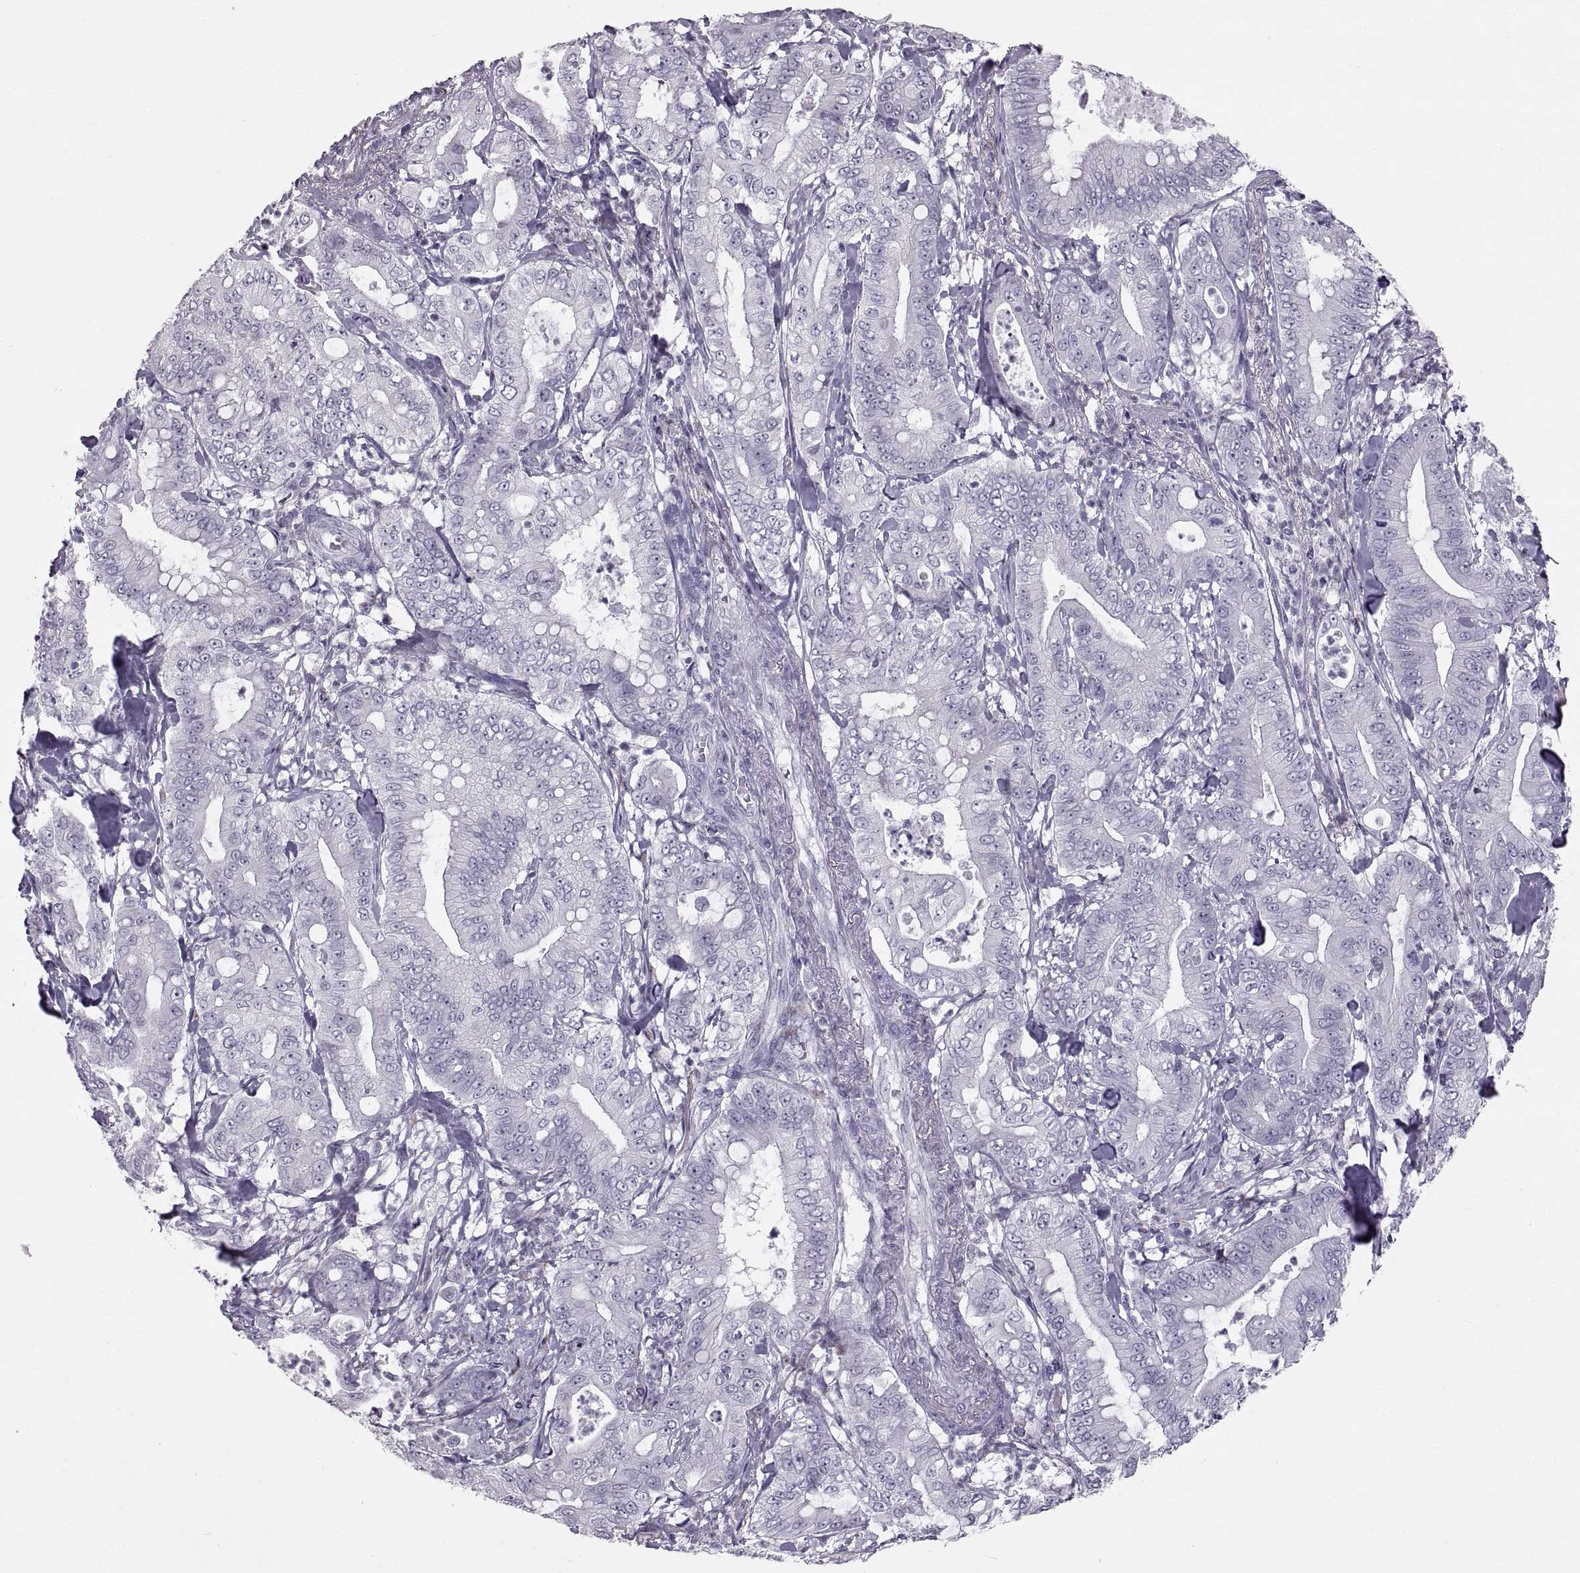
{"staining": {"intensity": "negative", "quantity": "none", "location": "none"}, "tissue": "pancreatic cancer", "cell_type": "Tumor cells", "image_type": "cancer", "snomed": [{"axis": "morphology", "description": "Adenocarcinoma, NOS"}, {"axis": "topography", "description": "Pancreas"}], "caption": "Immunohistochemistry photomicrograph of adenocarcinoma (pancreatic) stained for a protein (brown), which exhibits no positivity in tumor cells.", "gene": "SPACDR", "patient": {"sex": "male", "age": 71}}